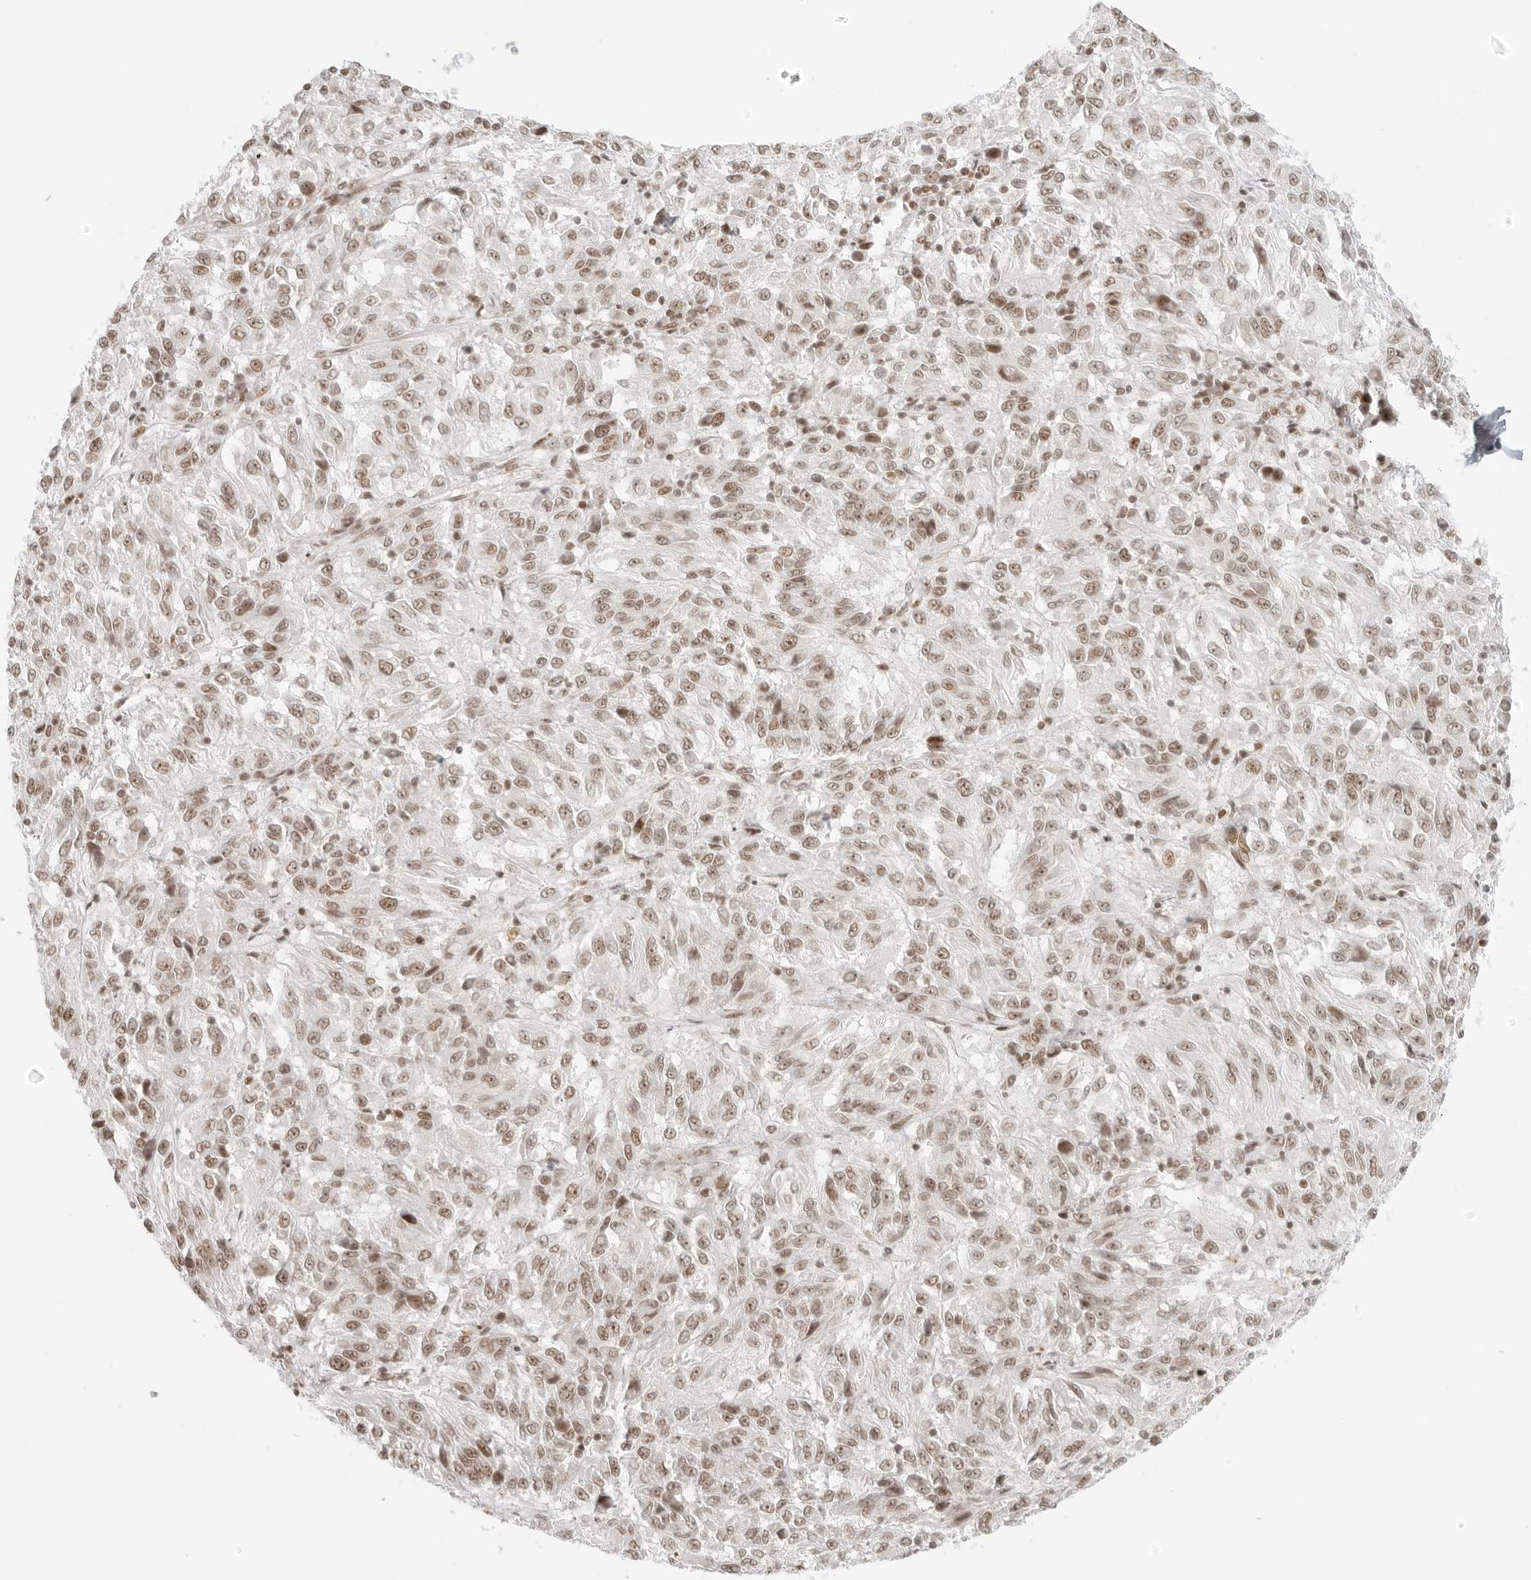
{"staining": {"intensity": "weak", "quantity": ">75%", "location": "nuclear"}, "tissue": "melanoma", "cell_type": "Tumor cells", "image_type": "cancer", "snomed": [{"axis": "morphology", "description": "Malignant melanoma, Metastatic site"}, {"axis": "topography", "description": "Lung"}], "caption": "Immunohistochemistry (IHC) of human melanoma demonstrates low levels of weak nuclear expression in approximately >75% of tumor cells.", "gene": "RCC1", "patient": {"sex": "male", "age": 64}}